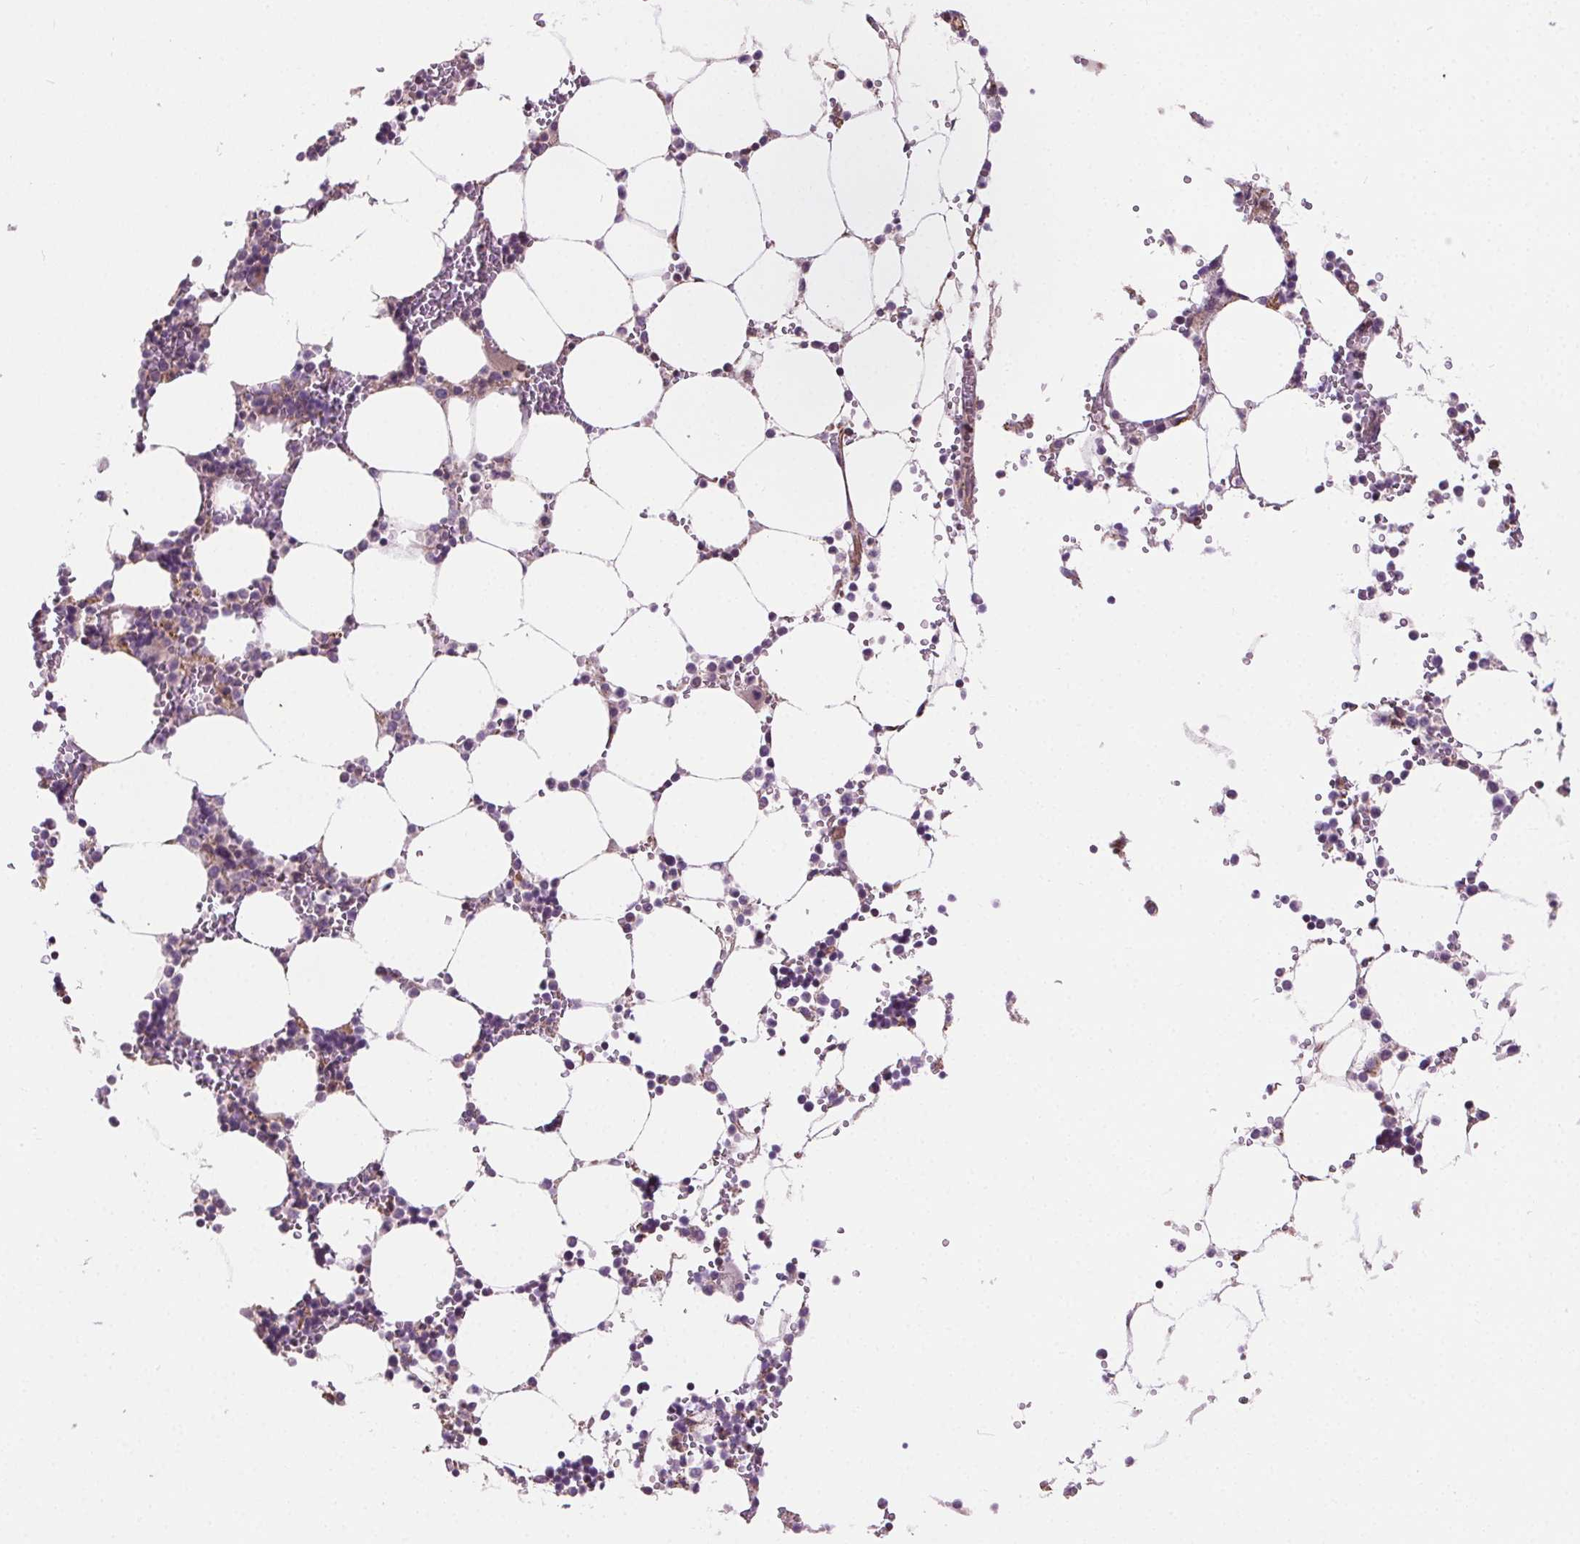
{"staining": {"intensity": "weak", "quantity": "<25%", "location": "cytoplasmic/membranous"}, "tissue": "bone marrow", "cell_type": "Hematopoietic cells", "image_type": "normal", "snomed": [{"axis": "morphology", "description": "Normal tissue, NOS"}, {"axis": "topography", "description": "Bone marrow"}], "caption": "Histopathology image shows no significant protein positivity in hematopoietic cells of normal bone marrow. Nuclei are stained in blue.", "gene": "GOLT1B", "patient": {"sex": "male", "age": 64}}